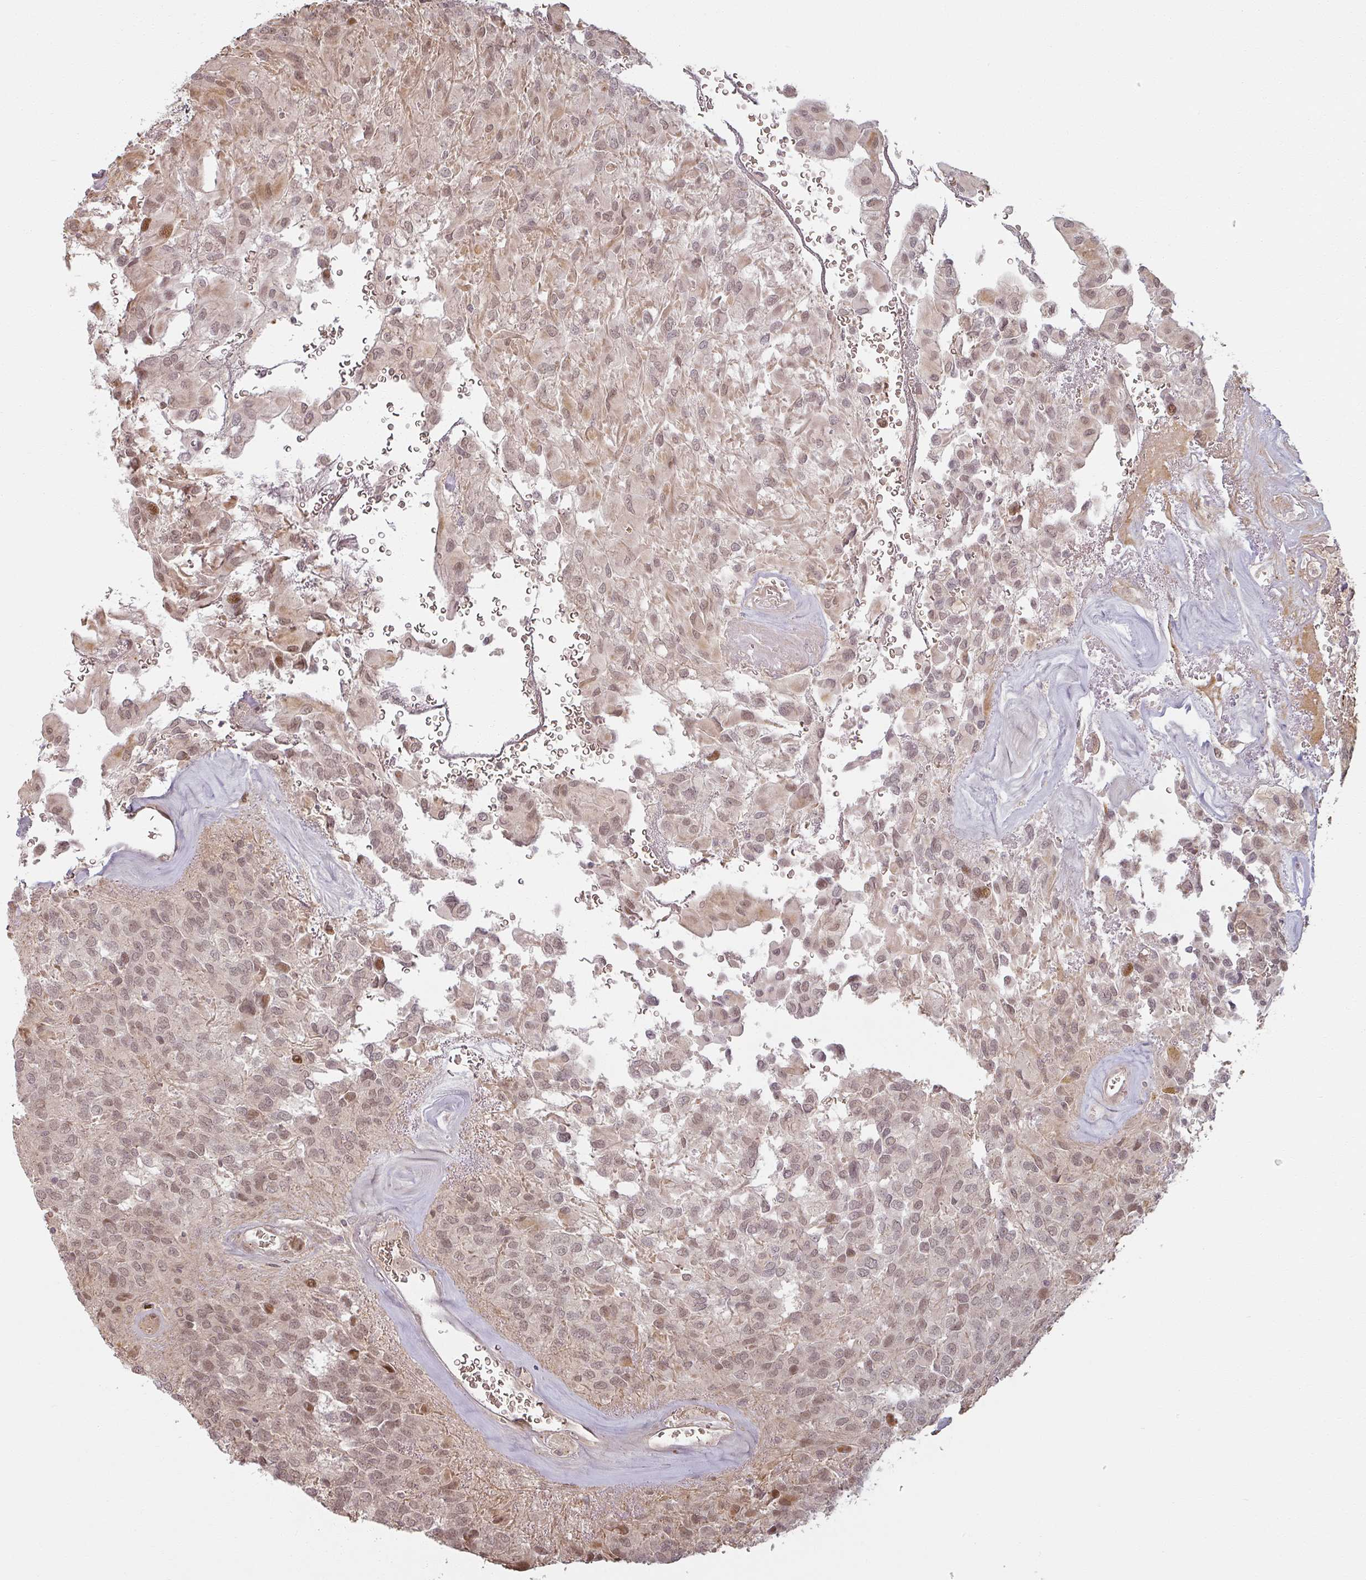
{"staining": {"intensity": "weak", "quantity": ">75%", "location": "nuclear"}, "tissue": "glioma", "cell_type": "Tumor cells", "image_type": "cancer", "snomed": [{"axis": "morphology", "description": "Glioma, malignant, Low grade"}, {"axis": "topography", "description": "Brain"}], "caption": "Malignant low-grade glioma stained with a brown dye demonstrates weak nuclear positive expression in about >75% of tumor cells.", "gene": "MED19", "patient": {"sex": "male", "age": 56}}